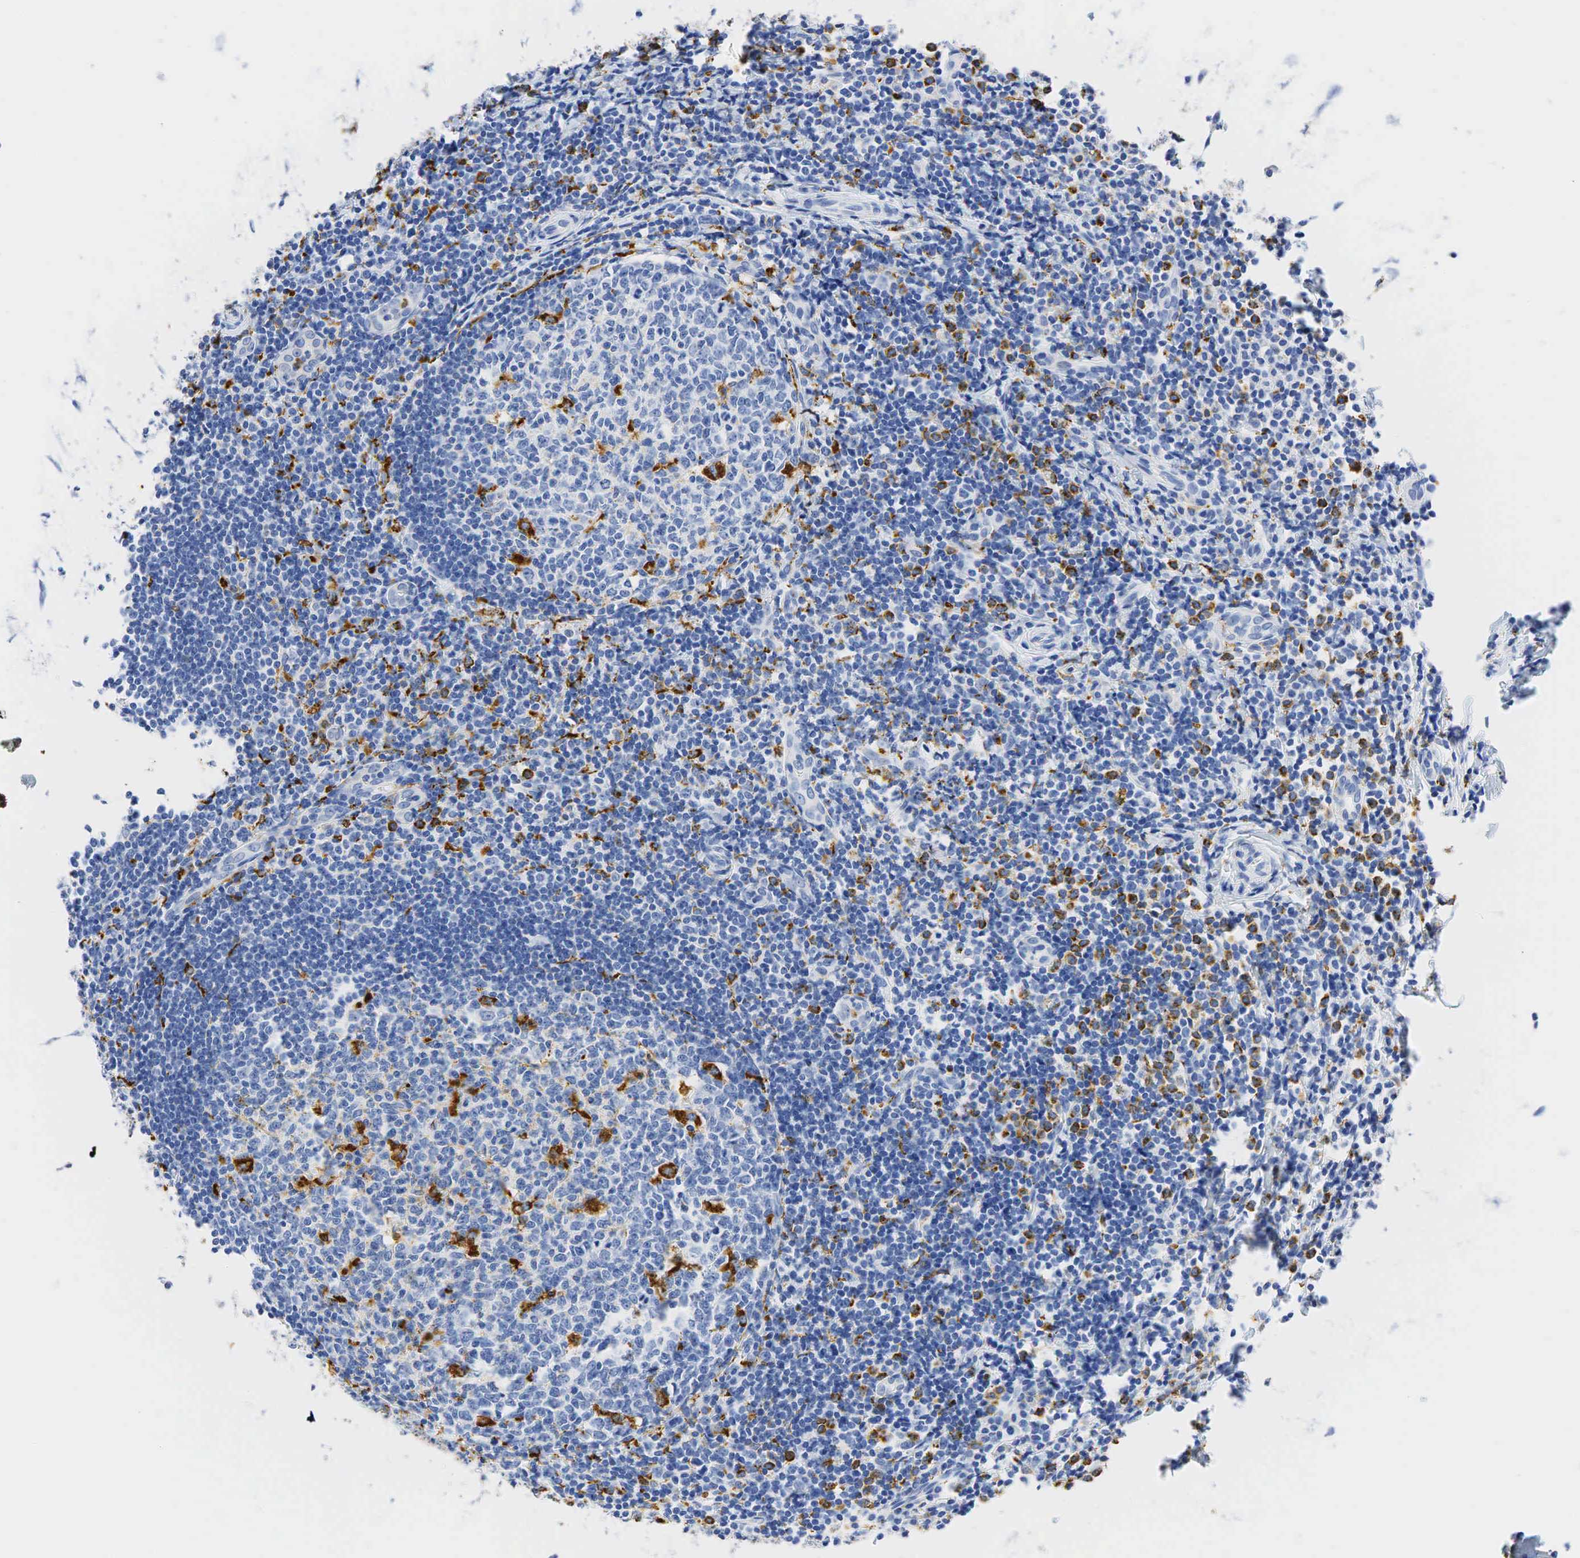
{"staining": {"intensity": "strong", "quantity": "<25%", "location": "cytoplasmic/membranous"}, "tissue": "tonsil", "cell_type": "Germinal center cells", "image_type": "normal", "snomed": [{"axis": "morphology", "description": "Normal tissue, NOS"}, {"axis": "topography", "description": "Tonsil"}], "caption": "About <25% of germinal center cells in unremarkable human tonsil show strong cytoplasmic/membranous protein staining as visualized by brown immunohistochemical staining.", "gene": "CD68", "patient": {"sex": "female", "age": 41}}